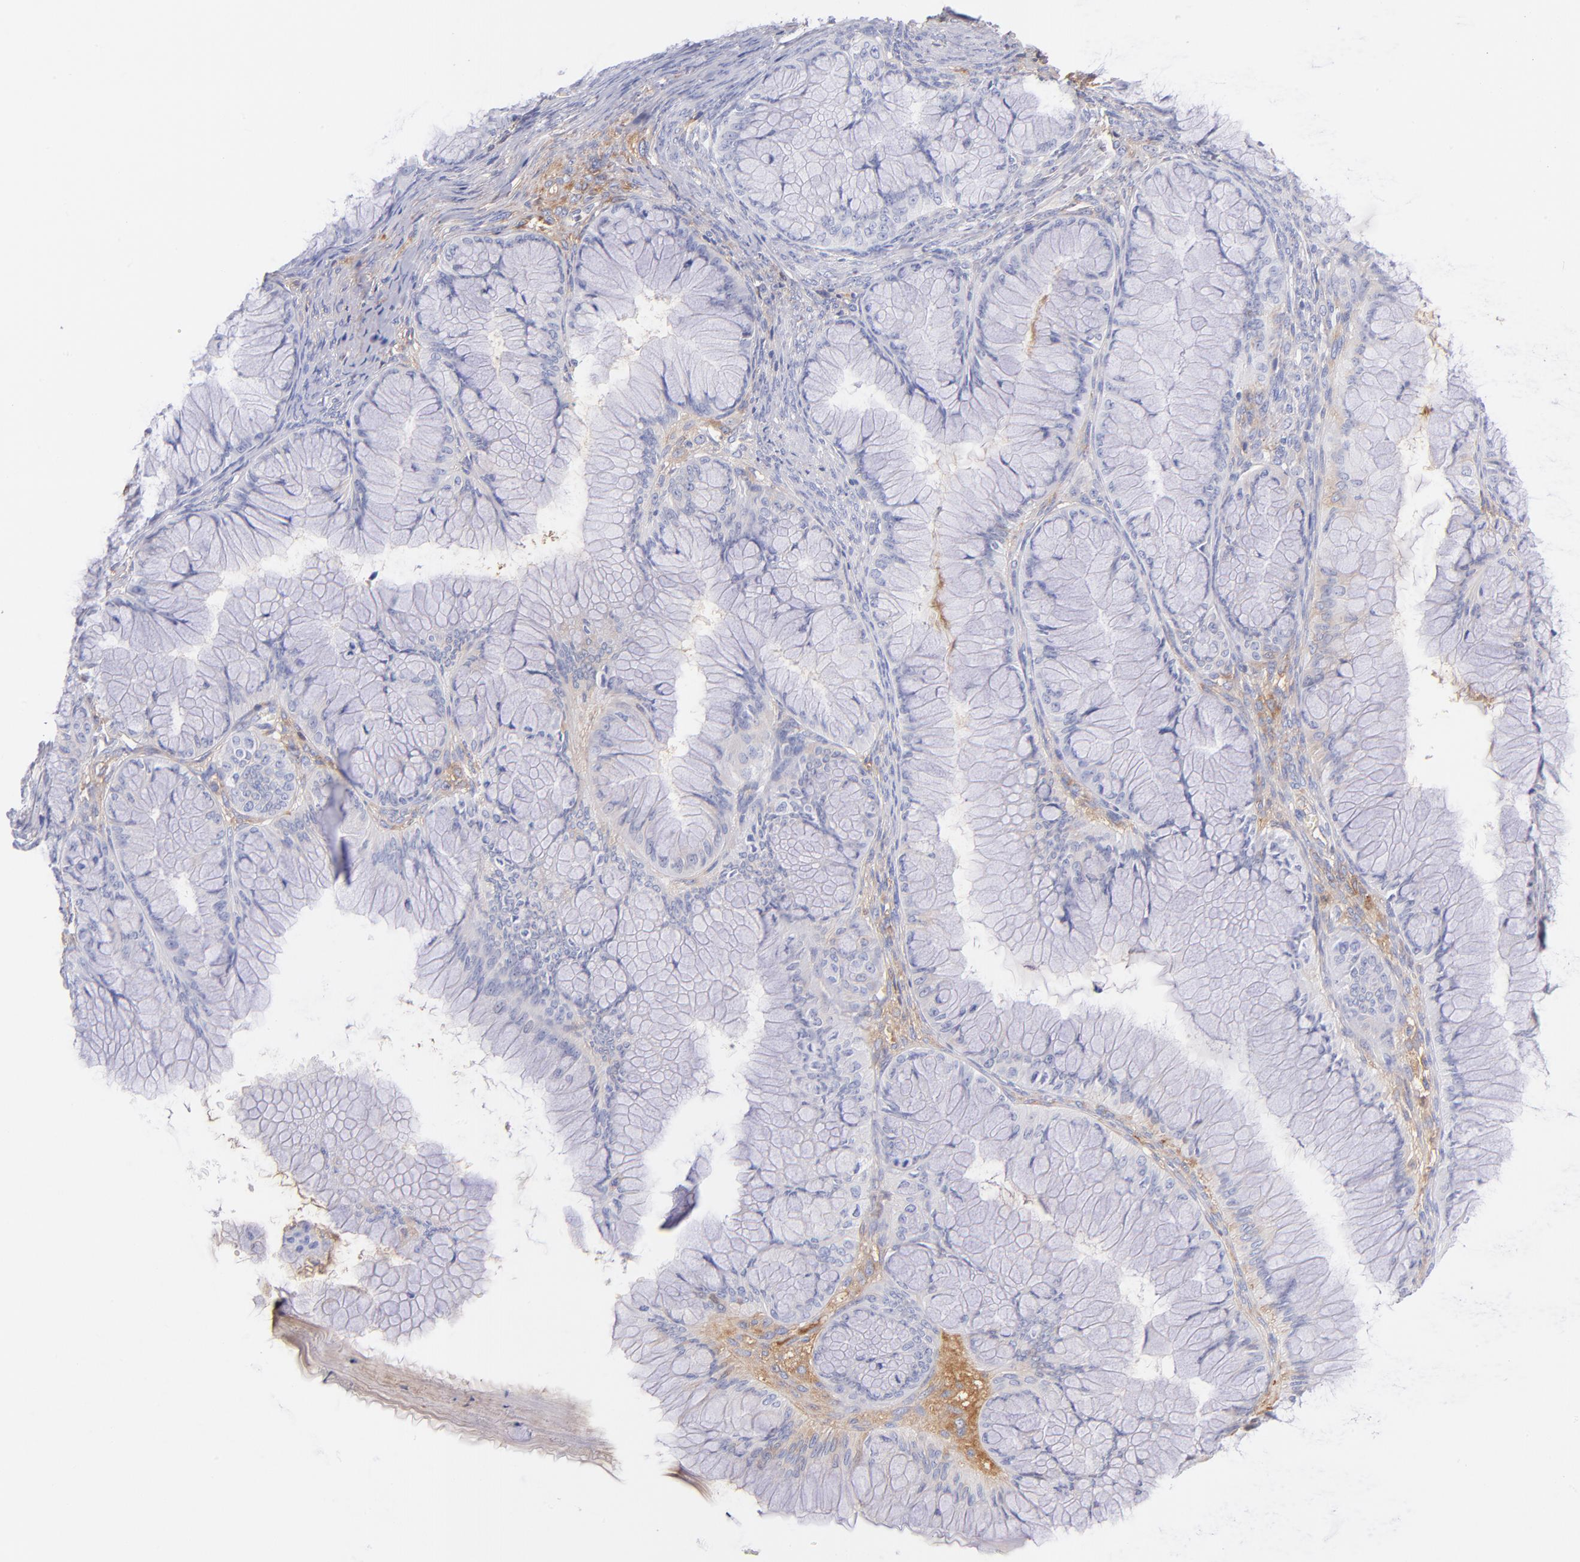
{"staining": {"intensity": "negative", "quantity": "none", "location": "none"}, "tissue": "ovarian cancer", "cell_type": "Tumor cells", "image_type": "cancer", "snomed": [{"axis": "morphology", "description": "Cystadenocarcinoma, mucinous, NOS"}, {"axis": "topography", "description": "Ovary"}], "caption": "A micrograph of human mucinous cystadenocarcinoma (ovarian) is negative for staining in tumor cells.", "gene": "HP", "patient": {"sex": "female", "age": 63}}